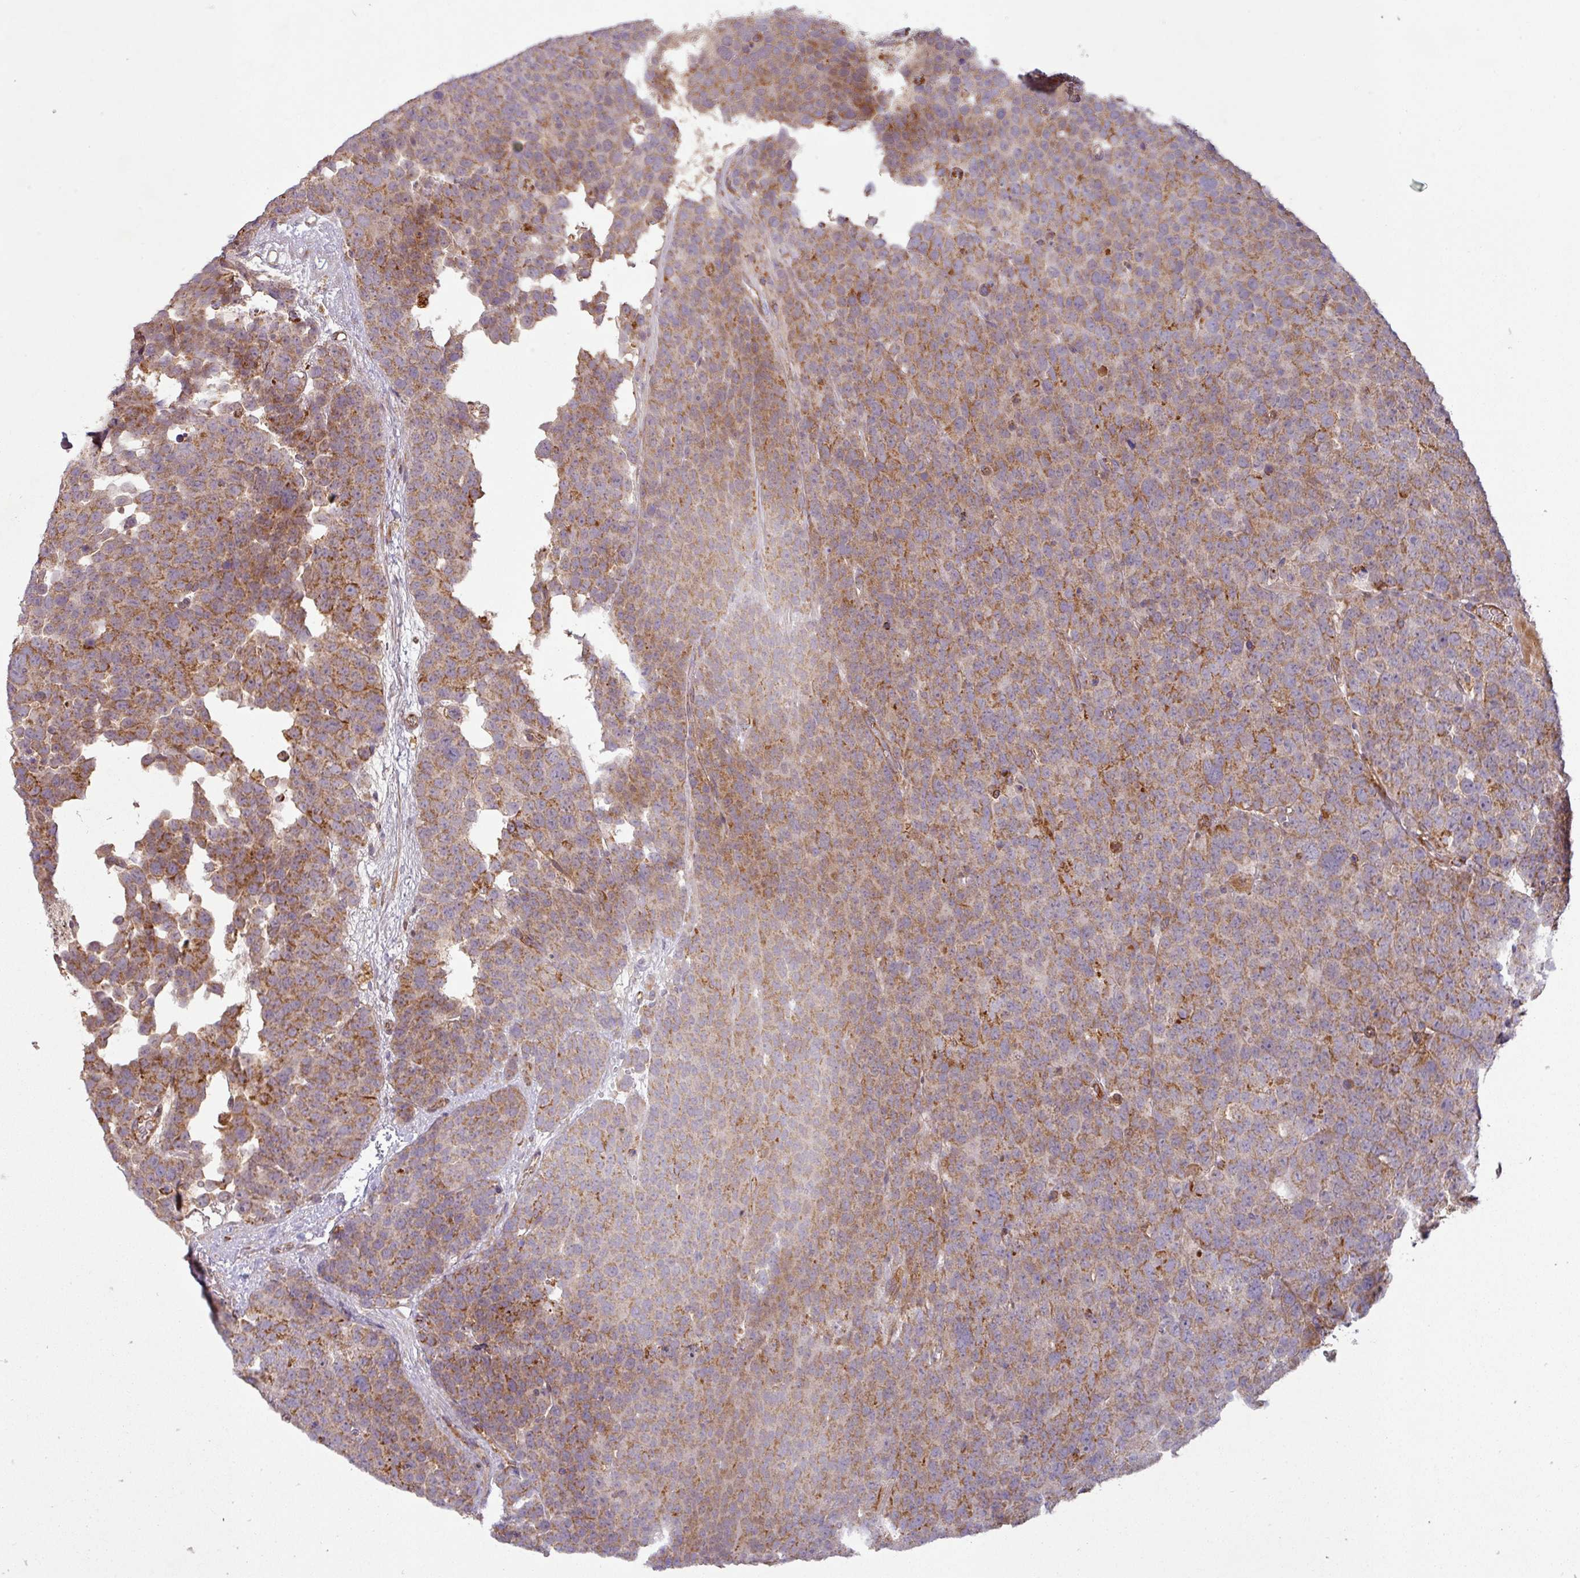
{"staining": {"intensity": "moderate", "quantity": ">75%", "location": "cytoplasmic/membranous"}, "tissue": "testis cancer", "cell_type": "Tumor cells", "image_type": "cancer", "snomed": [{"axis": "morphology", "description": "Seminoma, NOS"}, {"axis": "topography", "description": "Testis"}], "caption": "DAB (3,3'-diaminobenzidine) immunohistochemical staining of testis seminoma shows moderate cytoplasmic/membranous protein staining in approximately >75% of tumor cells. The protein is stained brown, and the nuclei are stained in blue (DAB IHC with brightfield microscopy, high magnification).", "gene": "GPD2", "patient": {"sex": "male", "age": 71}}